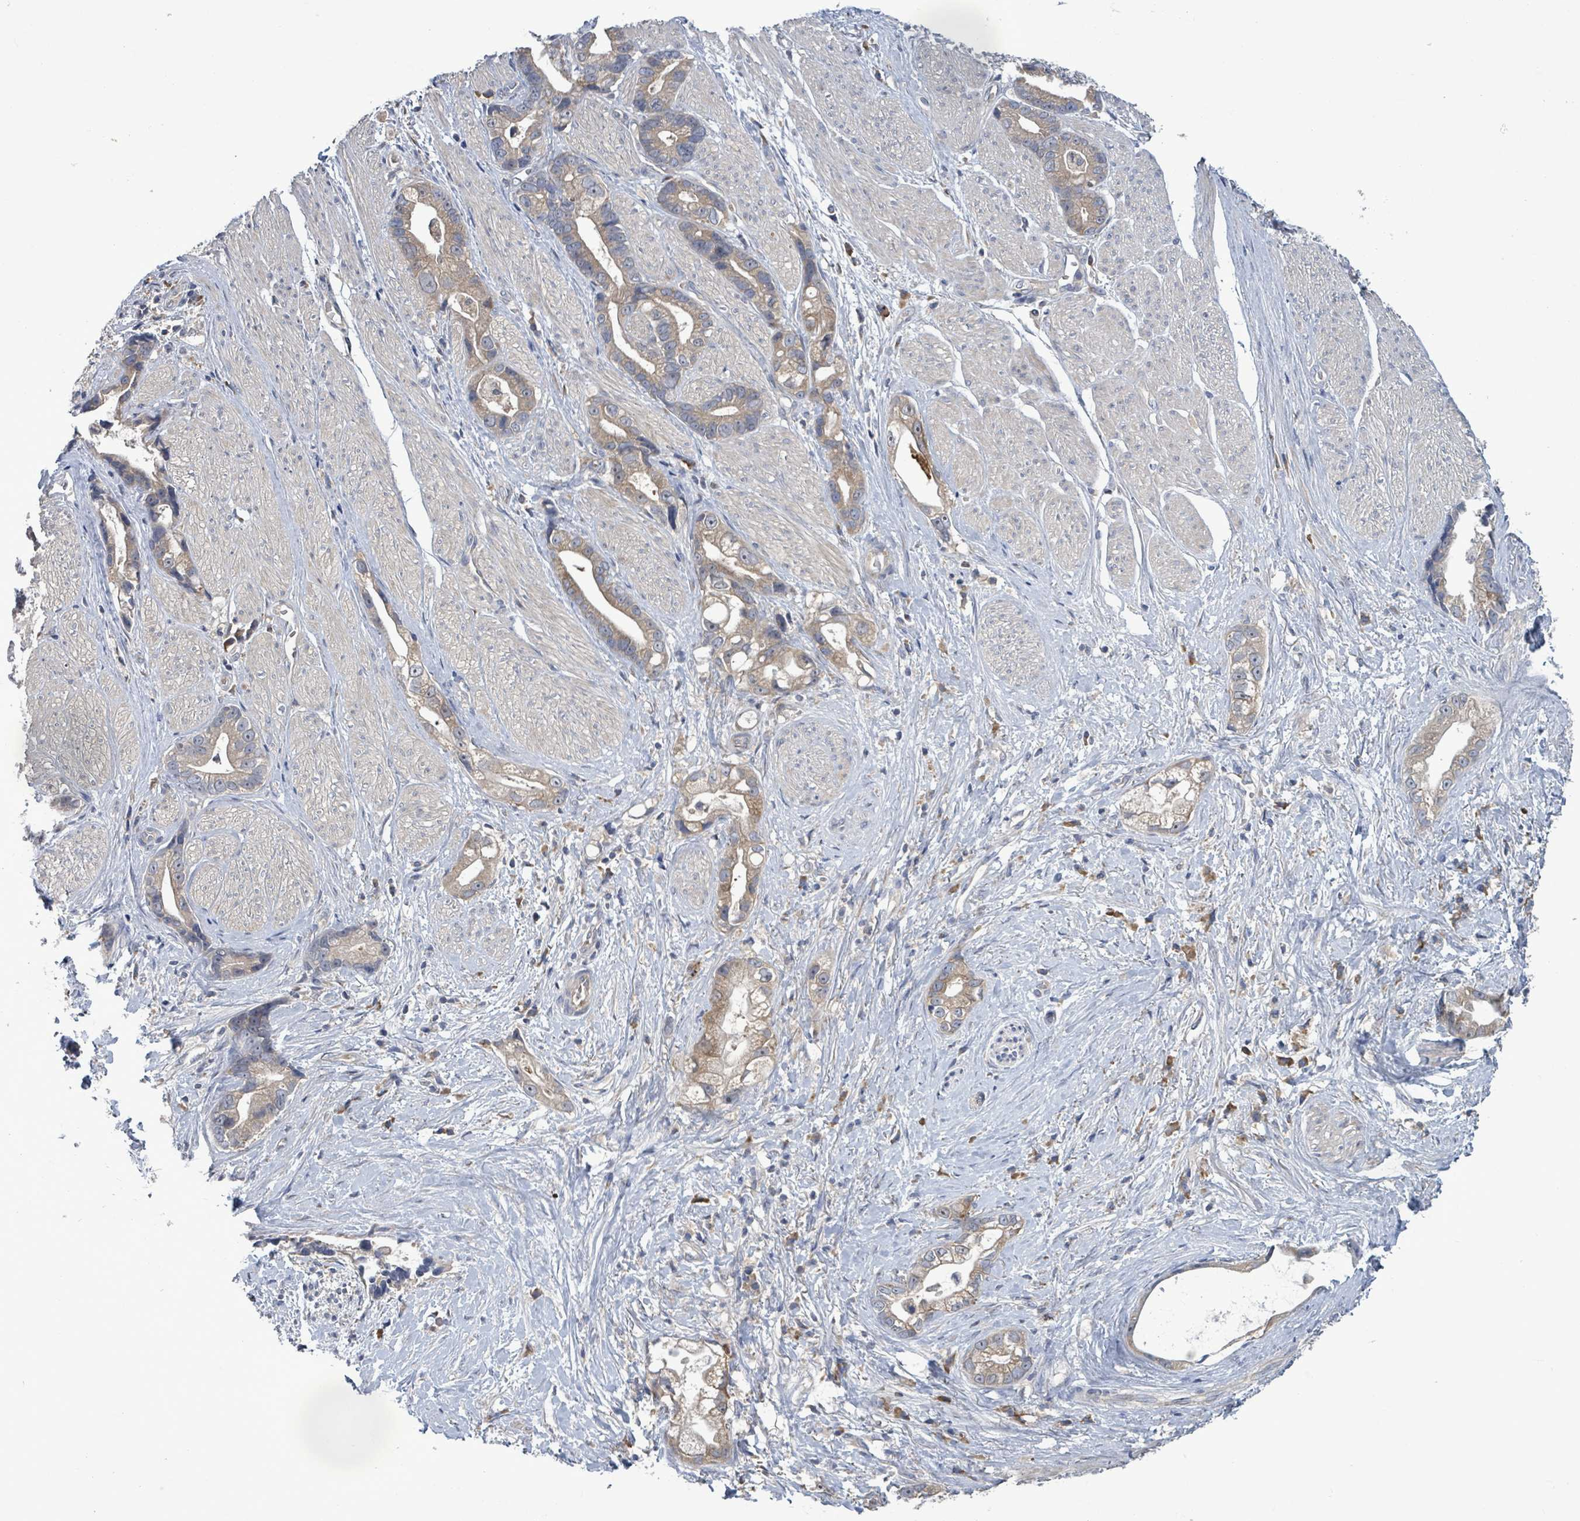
{"staining": {"intensity": "weak", "quantity": ">75%", "location": "cytoplasmic/membranous"}, "tissue": "stomach cancer", "cell_type": "Tumor cells", "image_type": "cancer", "snomed": [{"axis": "morphology", "description": "Adenocarcinoma, NOS"}, {"axis": "topography", "description": "Stomach"}], "caption": "Weak cytoplasmic/membranous protein positivity is present in approximately >75% of tumor cells in stomach cancer. The staining is performed using DAB (3,3'-diaminobenzidine) brown chromogen to label protein expression. The nuclei are counter-stained blue using hematoxylin.", "gene": "SERPINE3", "patient": {"sex": "male", "age": 55}}